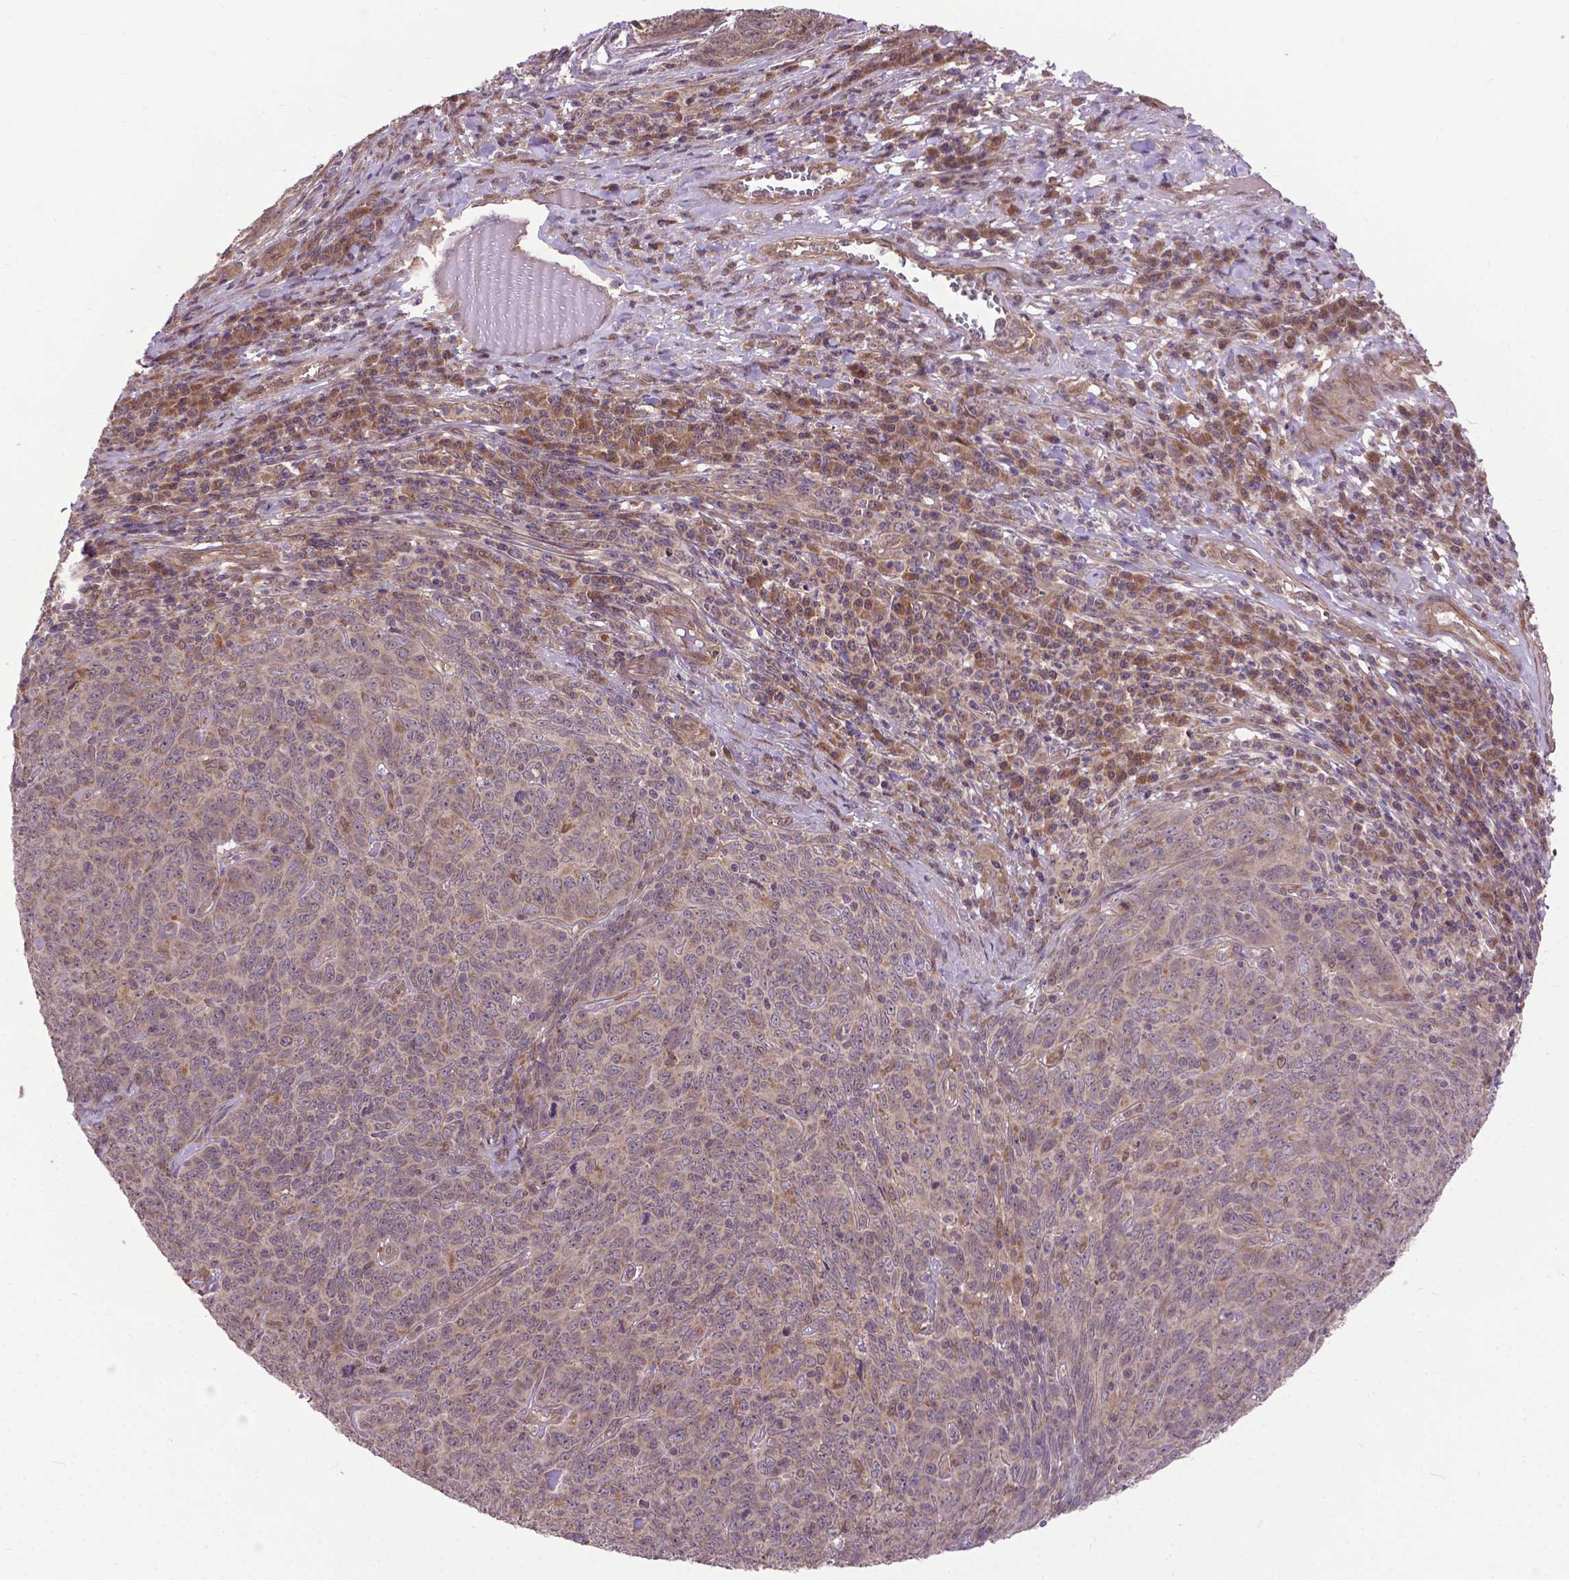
{"staining": {"intensity": "weak", "quantity": ">75%", "location": "cytoplasmic/membranous"}, "tissue": "skin cancer", "cell_type": "Tumor cells", "image_type": "cancer", "snomed": [{"axis": "morphology", "description": "Squamous cell carcinoma, NOS"}, {"axis": "topography", "description": "Skin"}, {"axis": "topography", "description": "Anal"}], "caption": "This photomicrograph exhibits immunohistochemistry (IHC) staining of human skin cancer (squamous cell carcinoma), with low weak cytoplasmic/membranous staining in about >75% of tumor cells.", "gene": "ZNF616", "patient": {"sex": "female", "age": 51}}